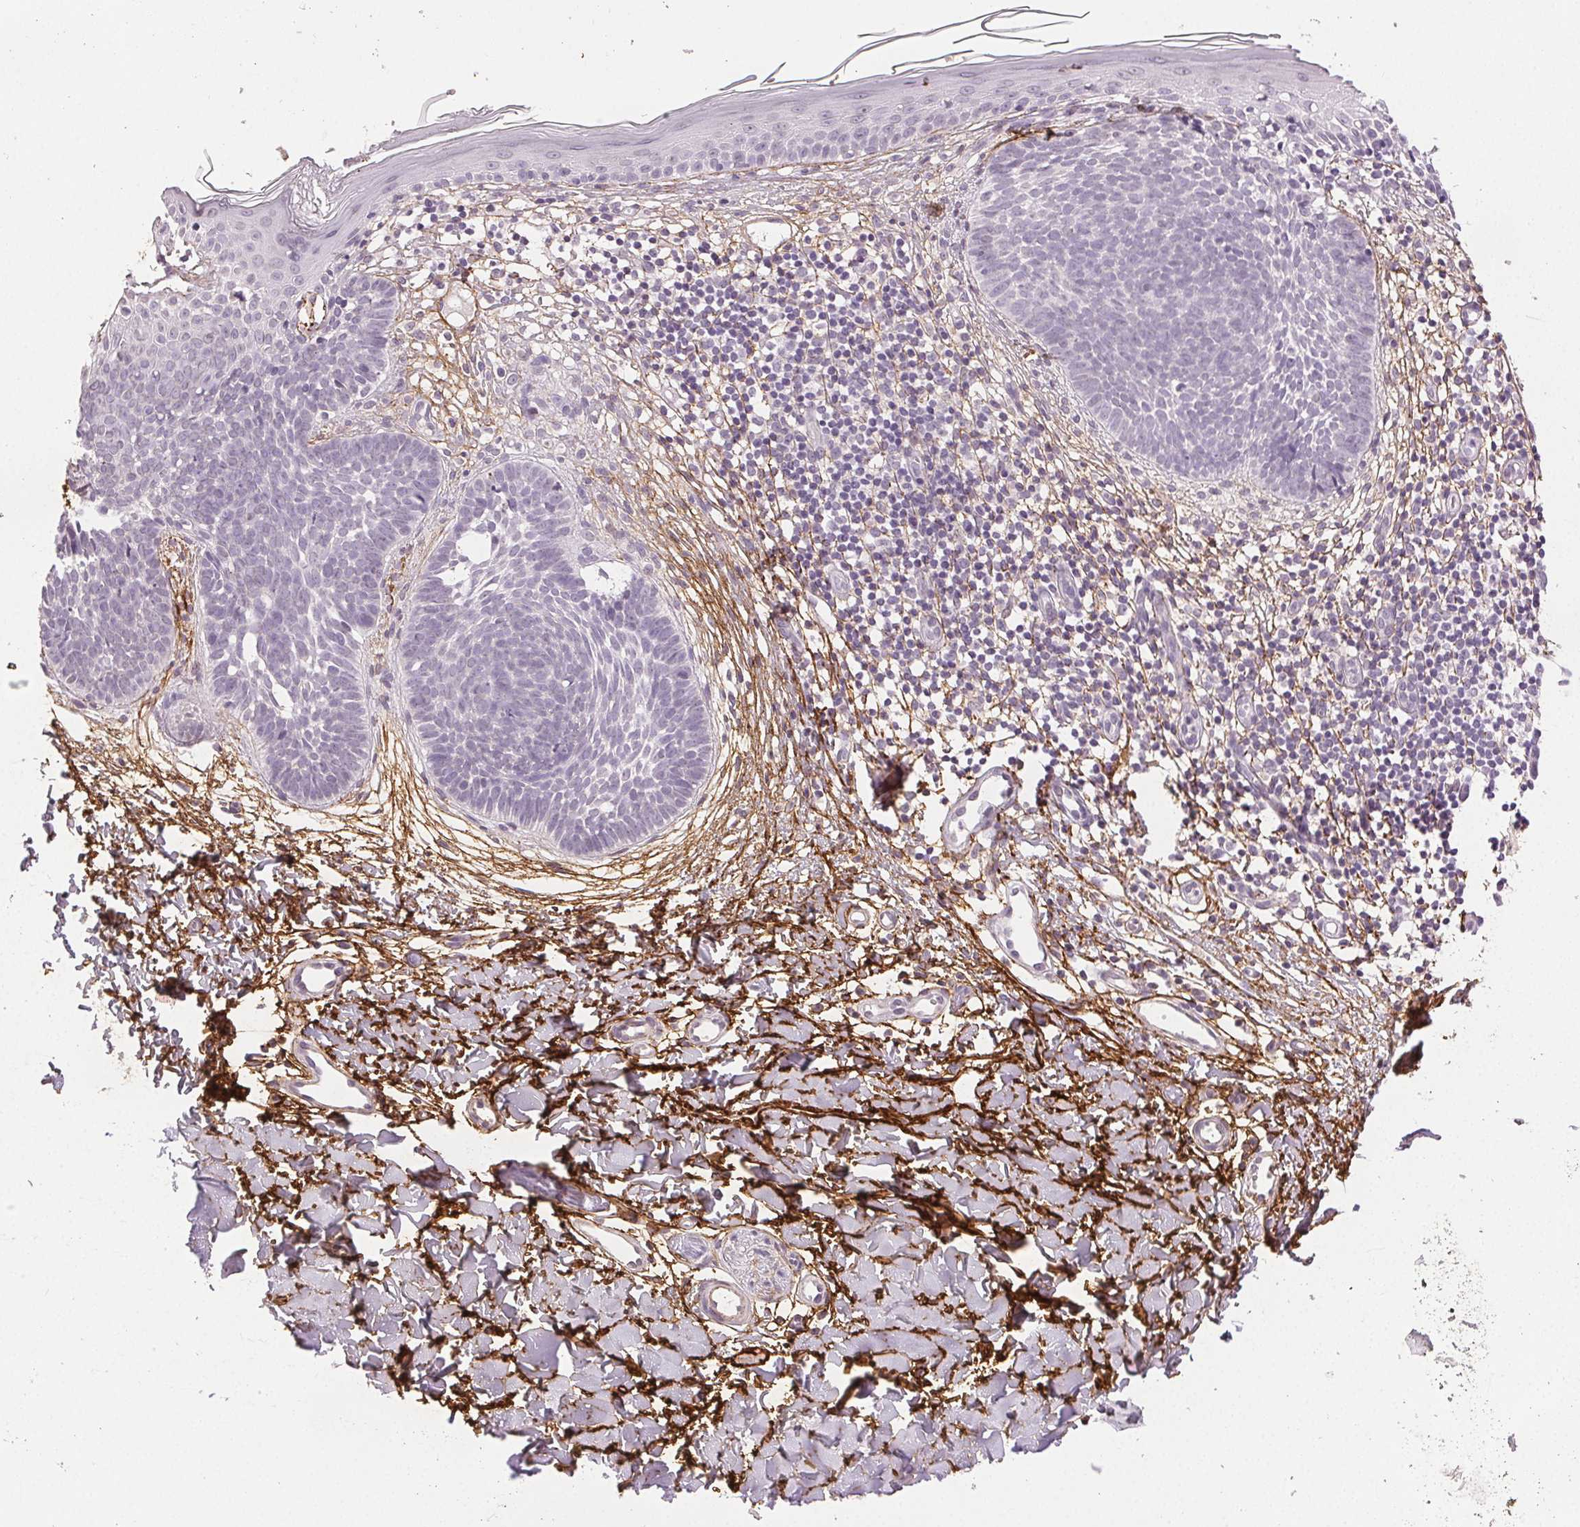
{"staining": {"intensity": "negative", "quantity": "none", "location": "none"}, "tissue": "skin cancer", "cell_type": "Tumor cells", "image_type": "cancer", "snomed": [{"axis": "morphology", "description": "Basal cell carcinoma"}, {"axis": "topography", "description": "Skin"}], "caption": "This is an immunohistochemistry photomicrograph of skin cancer. There is no expression in tumor cells.", "gene": "FBN1", "patient": {"sex": "female", "age": 51}}